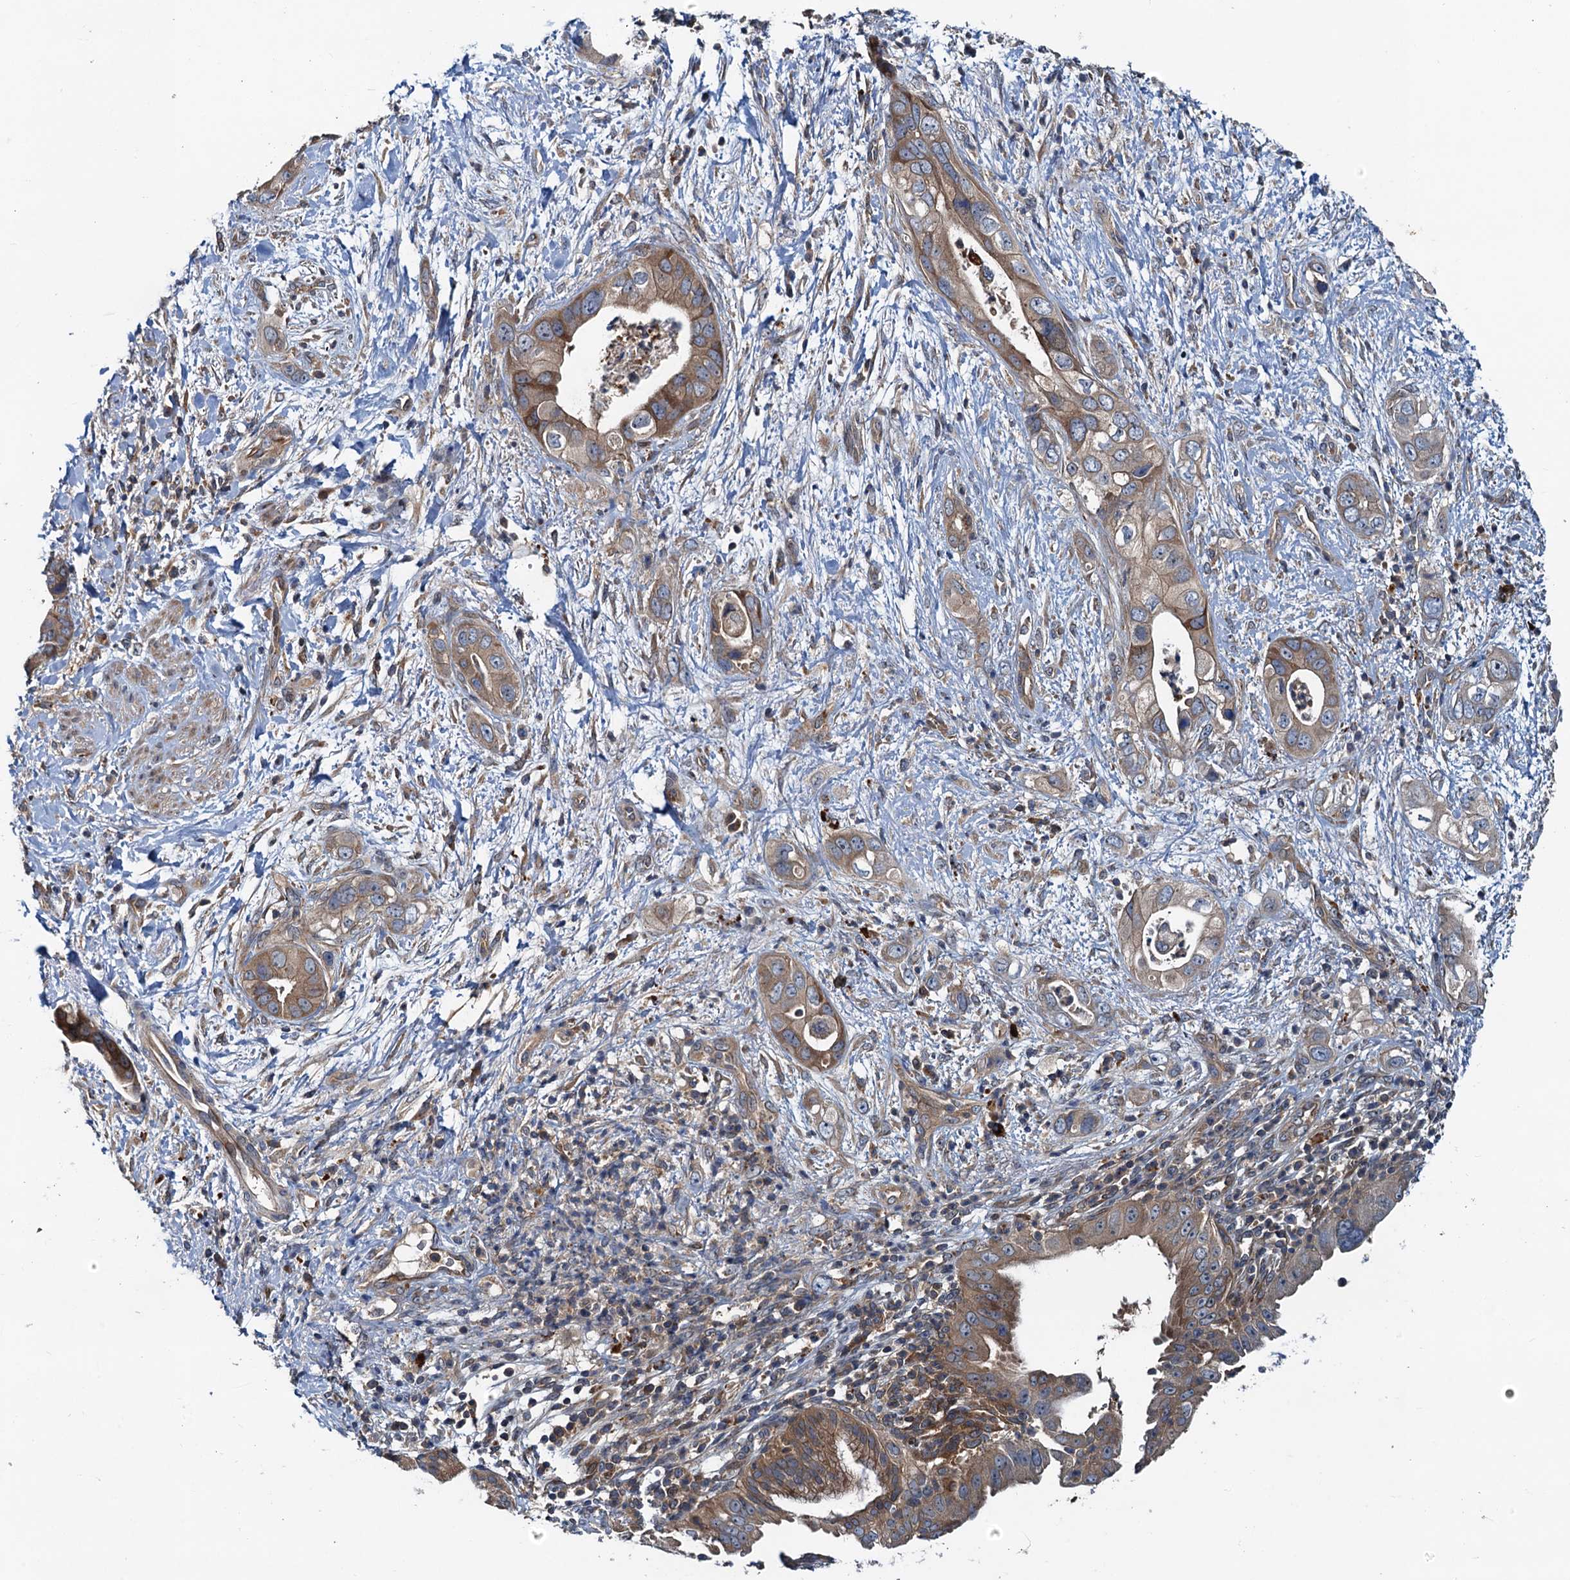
{"staining": {"intensity": "moderate", "quantity": "25%-75%", "location": "cytoplasmic/membranous"}, "tissue": "pancreatic cancer", "cell_type": "Tumor cells", "image_type": "cancer", "snomed": [{"axis": "morphology", "description": "Adenocarcinoma, NOS"}, {"axis": "topography", "description": "Pancreas"}], "caption": "Moderate cytoplasmic/membranous staining is identified in about 25%-75% of tumor cells in pancreatic cancer (adenocarcinoma).", "gene": "EFL1", "patient": {"sex": "female", "age": 78}}